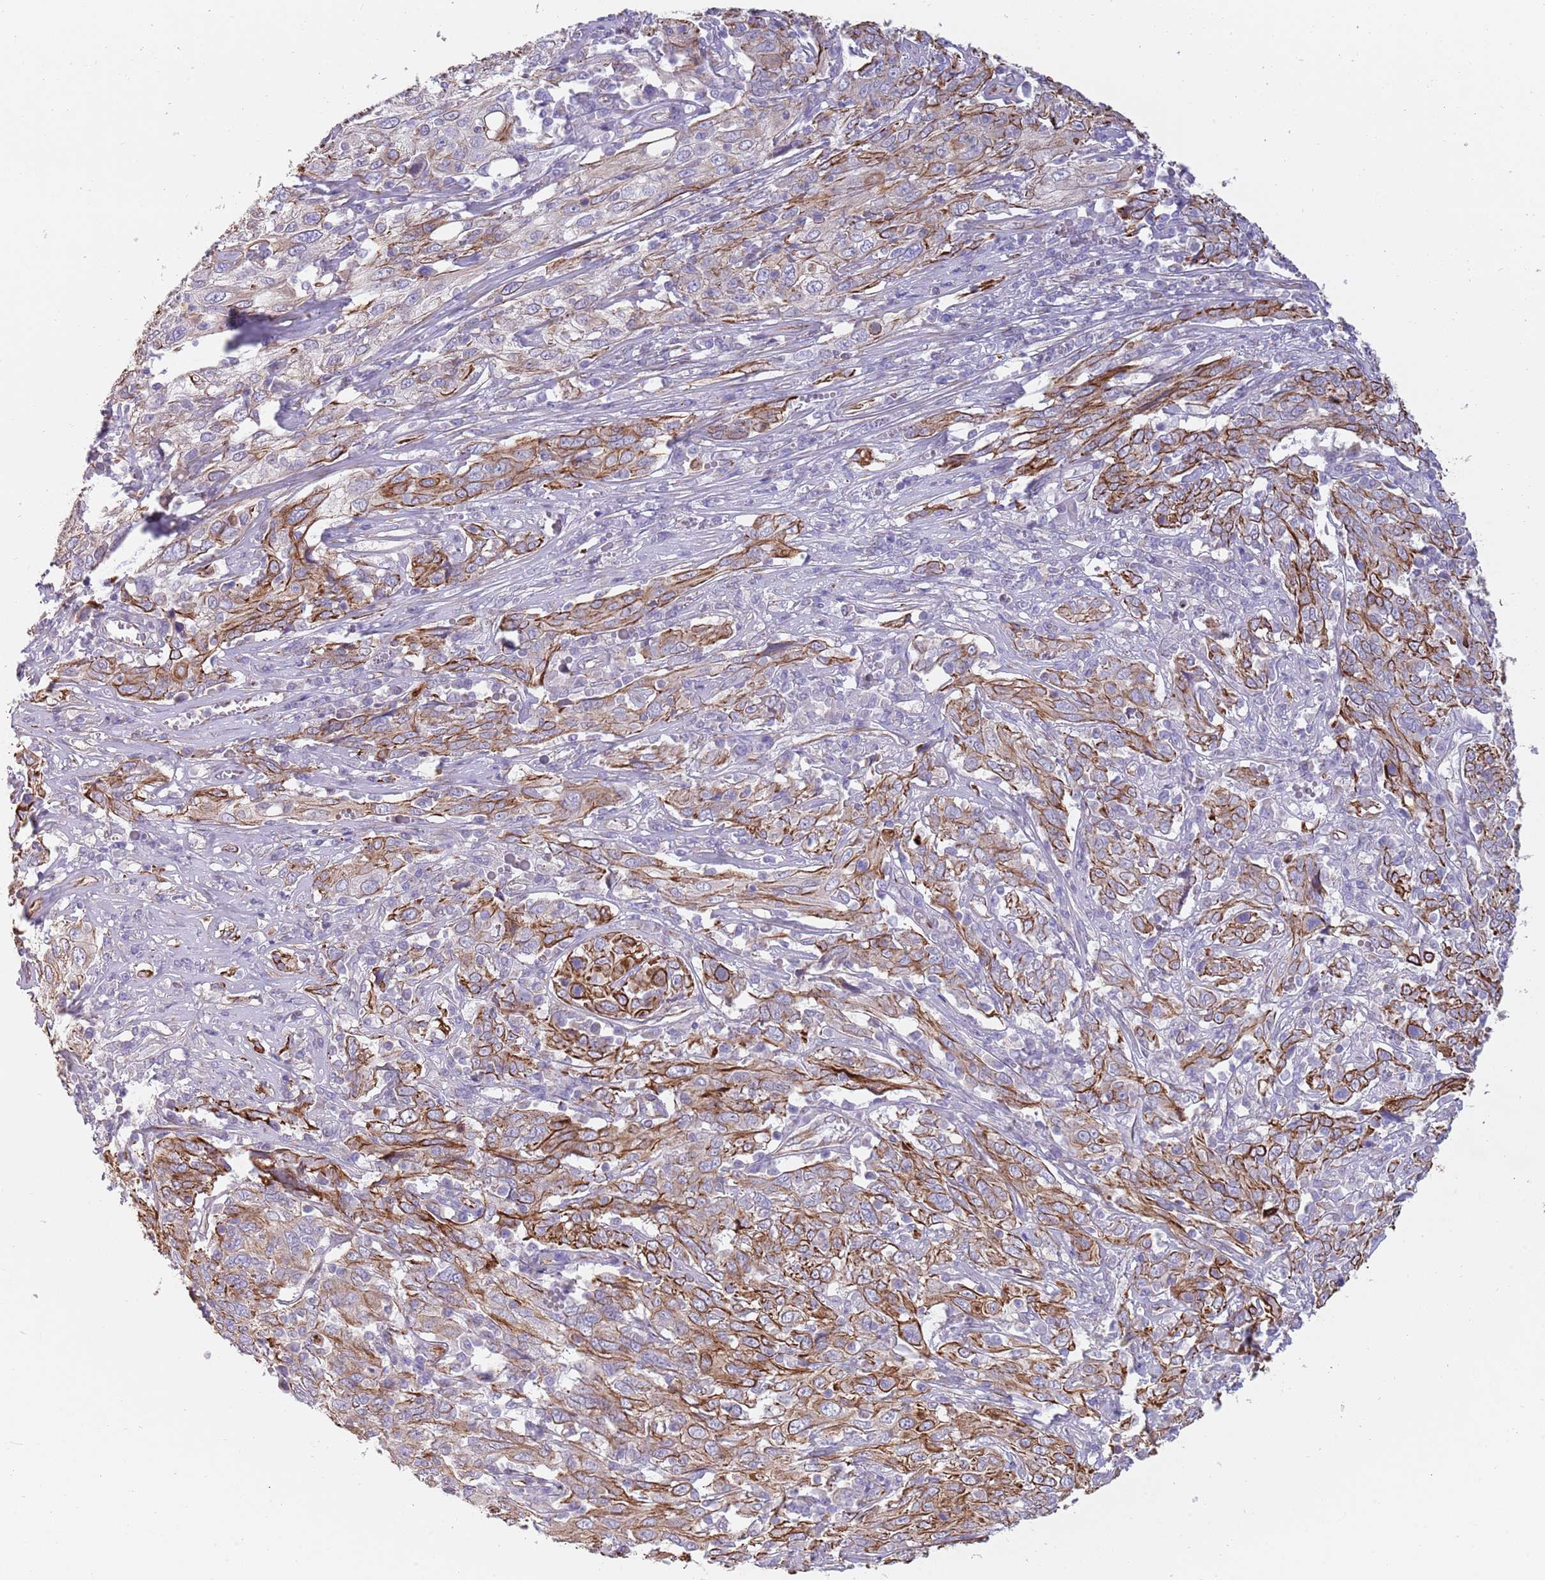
{"staining": {"intensity": "strong", "quantity": ">75%", "location": "cytoplasmic/membranous"}, "tissue": "cervical cancer", "cell_type": "Tumor cells", "image_type": "cancer", "snomed": [{"axis": "morphology", "description": "Squamous cell carcinoma, NOS"}, {"axis": "topography", "description": "Cervix"}], "caption": "Immunohistochemistry staining of cervical cancer (squamous cell carcinoma), which displays high levels of strong cytoplasmic/membranous expression in approximately >75% of tumor cells indicating strong cytoplasmic/membranous protein positivity. The staining was performed using DAB (brown) for protein detection and nuclei were counterstained in hematoxylin (blue).", "gene": "MOGAT1", "patient": {"sex": "female", "age": 46}}